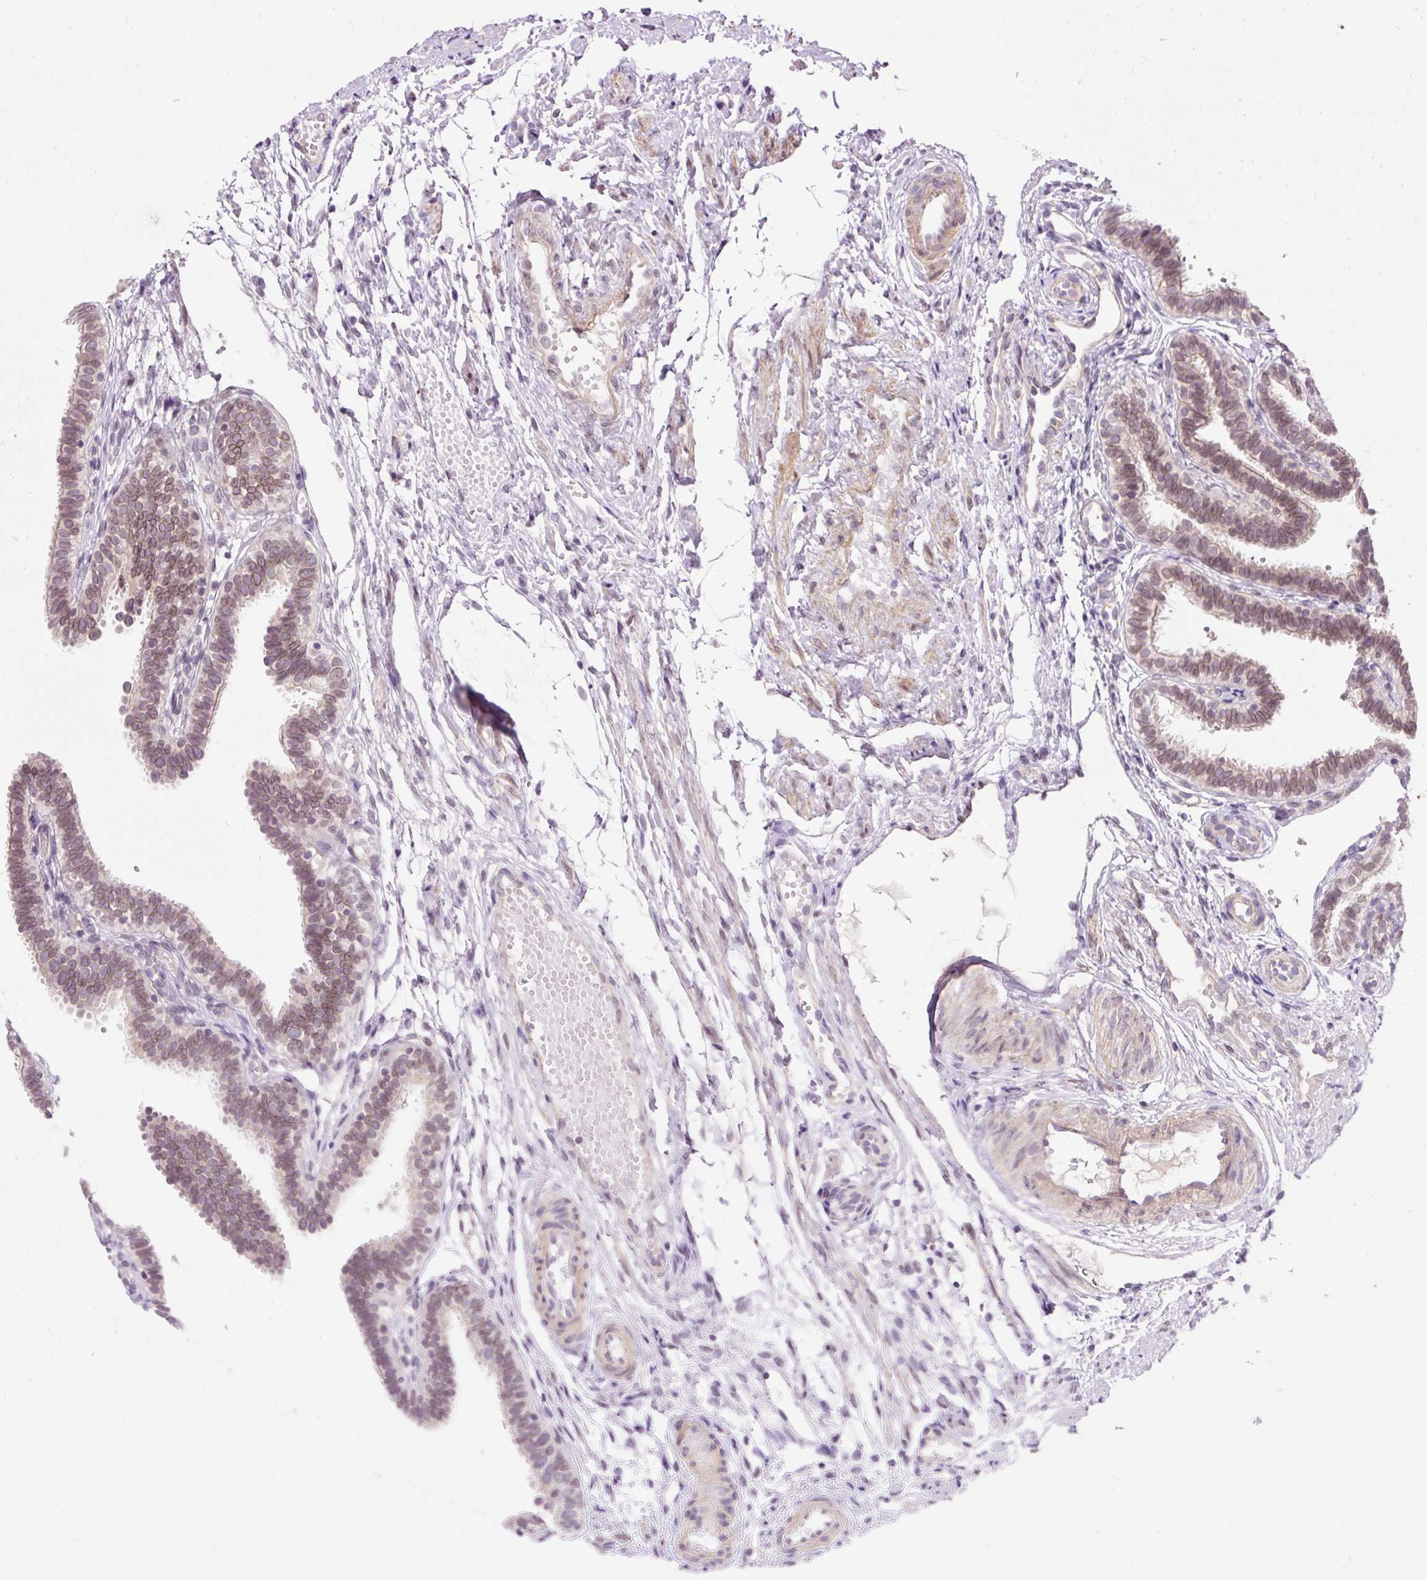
{"staining": {"intensity": "moderate", "quantity": ">75%", "location": "cytoplasmic/membranous,nuclear"}, "tissue": "fallopian tube", "cell_type": "Glandular cells", "image_type": "normal", "snomed": [{"axis": "morphology", "description": "Normal tissue, NOS"}, {"axis": "topography", "description": "Fallopian tube"}], "caption": "This histopathology image reveals immunohistochemistry (IHC) staining of unremarkable human fallopian tube, with medium moderate cytoplasmic/membranous,nuclear staining in about >75% of glandular cells.", "gene": "ZNF610", "patient": {"sex": "female", "age": 37}}